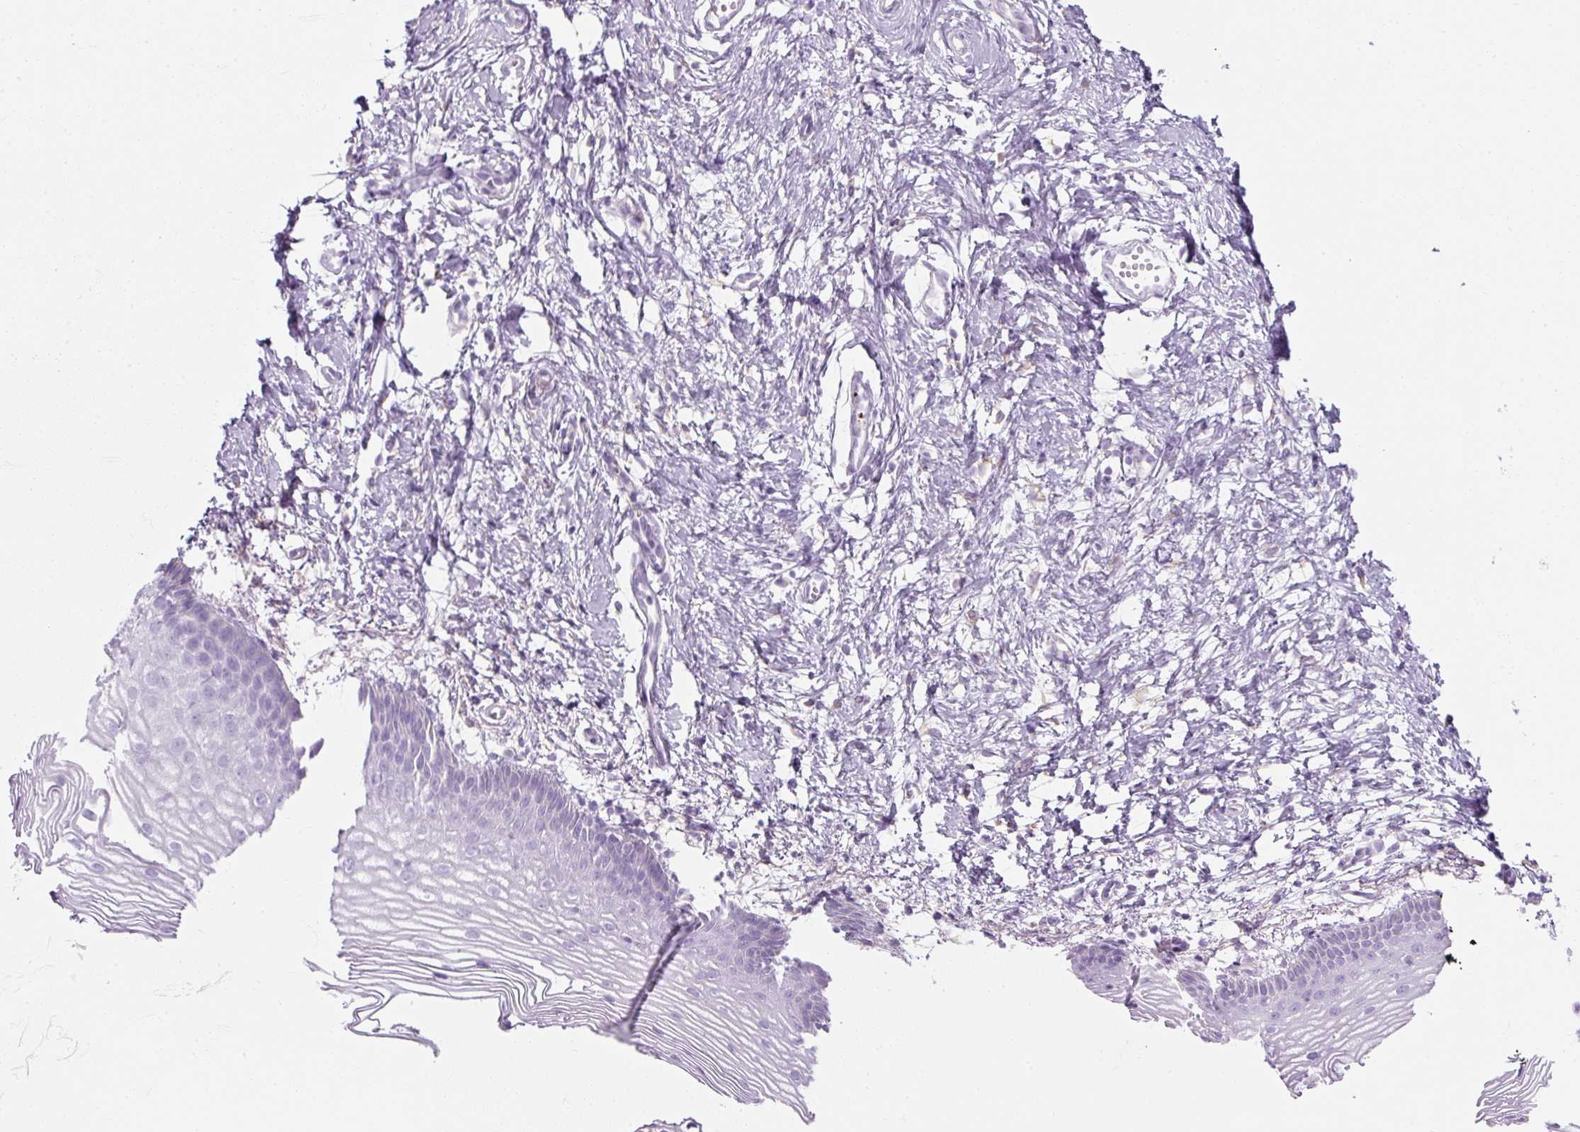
{"staining": {"intensity": "negative", "quantity": "none", "location": "none"}, "tissue": "vagina", "cell_type": "Squamous epithelial cells", "image_type": "normal", "snomed": [{"axis": "morphology", "description": "Normal tissue, NOS"}, {"axis": "topography", "description": "Vagina"}], "caption": "Immunohistochemistry image of unremarkable vagina stained for a protein (brown), which reveals no positivity in squamous epithelial cells. Nuclei are stained in blue.", "gene": "ENSG00000288796", "patient": {"sex": "female", "age": 56}}